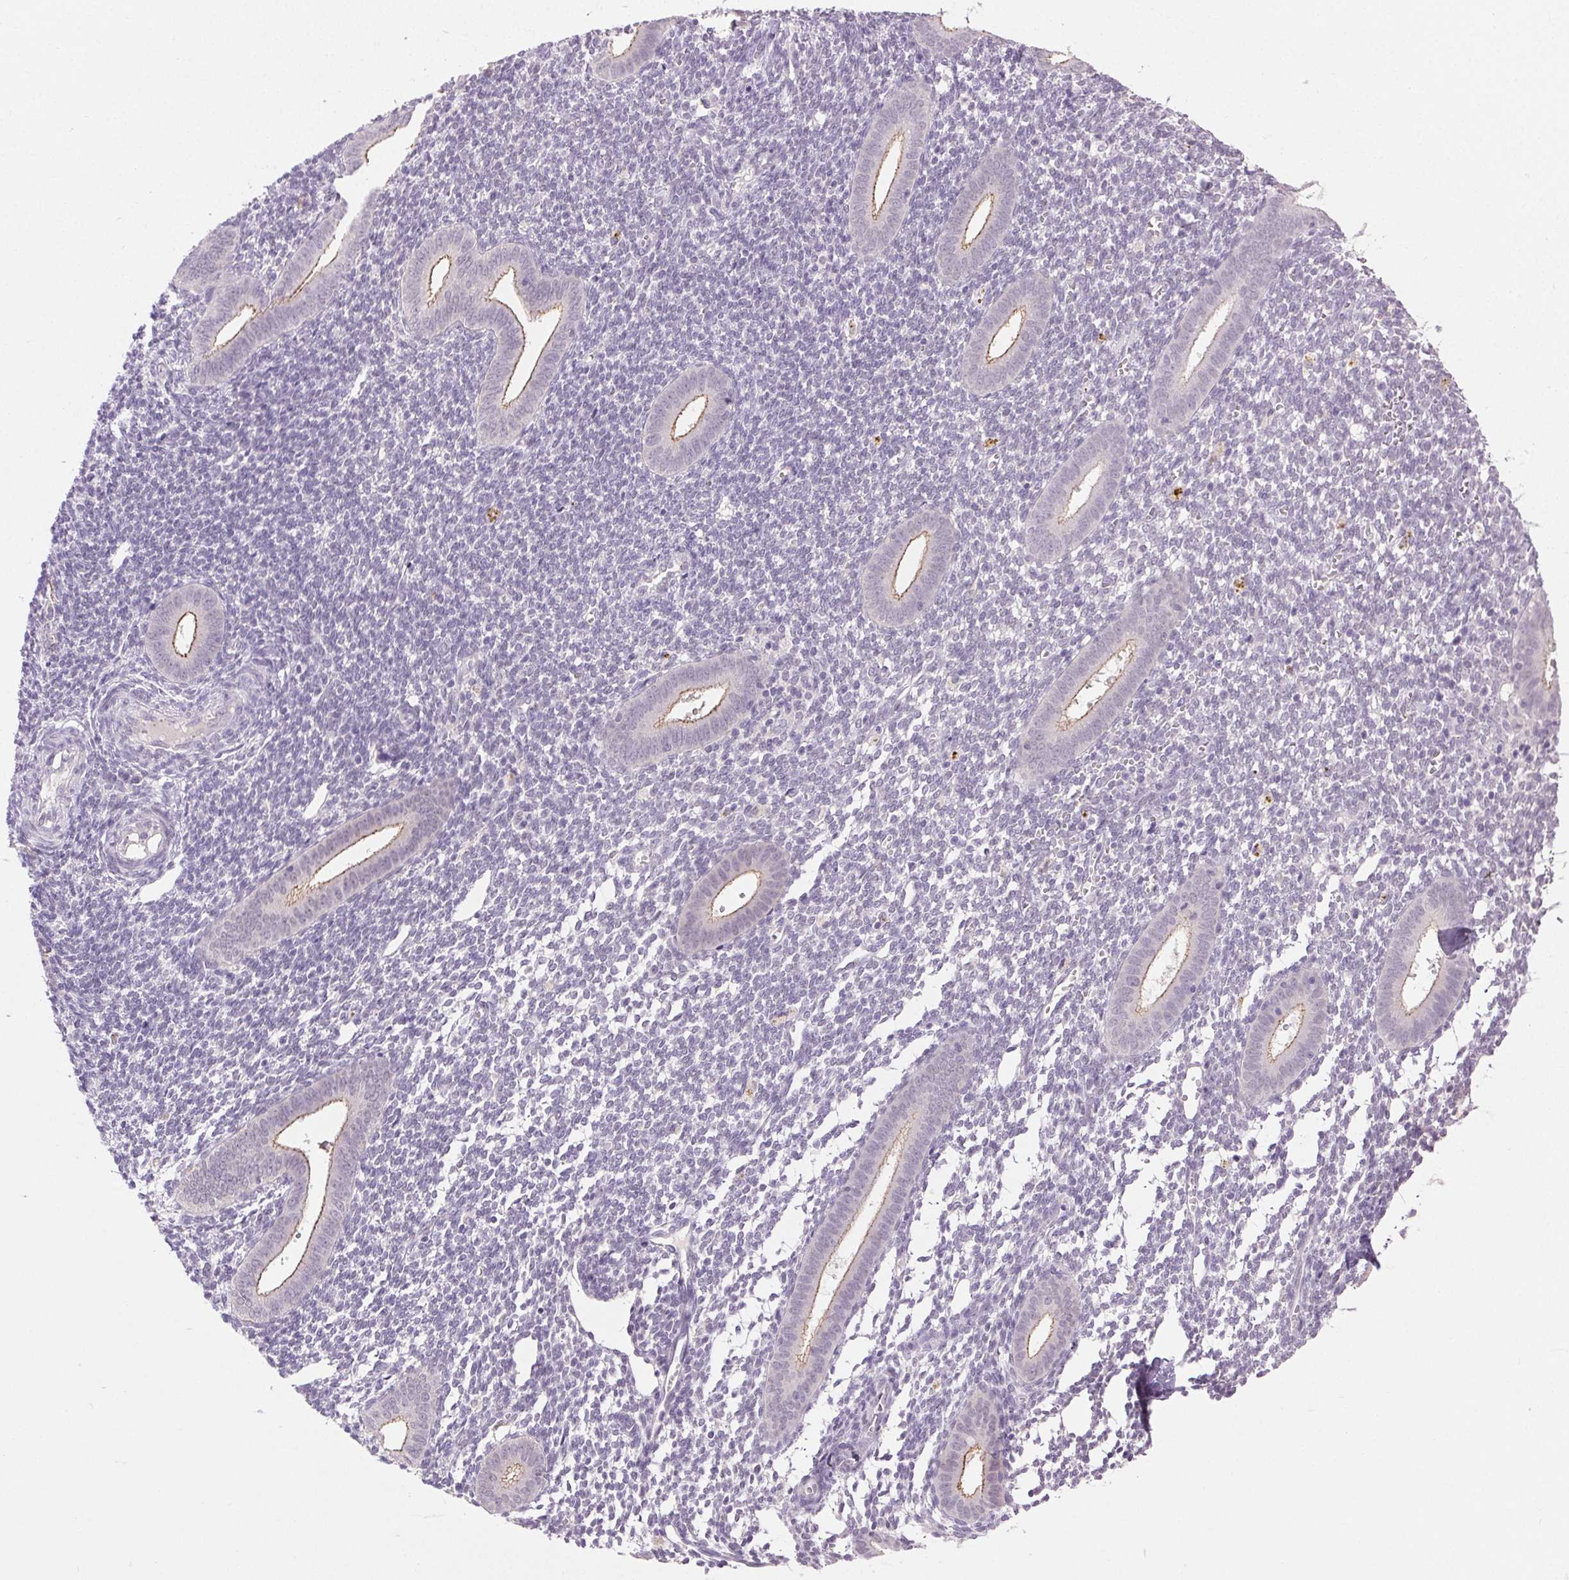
{"staining": {"intensity": "negative", "quantity": "none", "location": "none"}, "tissue": "endometrium", "cell_type": "Cells in endometrial stroma", "image_type": "normal", "snomed": [{"axis": "morphology", "description": "Normal tissue, NOS"}, {"axis": "topography", "description": "Endometrium"}], "caption": "High magnification brightfield microscopy of benign endometrium stained with DAB (3,3'-diaminobenzidine) (brown) and counterstained with hematoxylin (blue): cells in endometrial stroma show no significant positivity.", "gene": "CLDN10", "patient": {"sex": "female", "age": 25}}